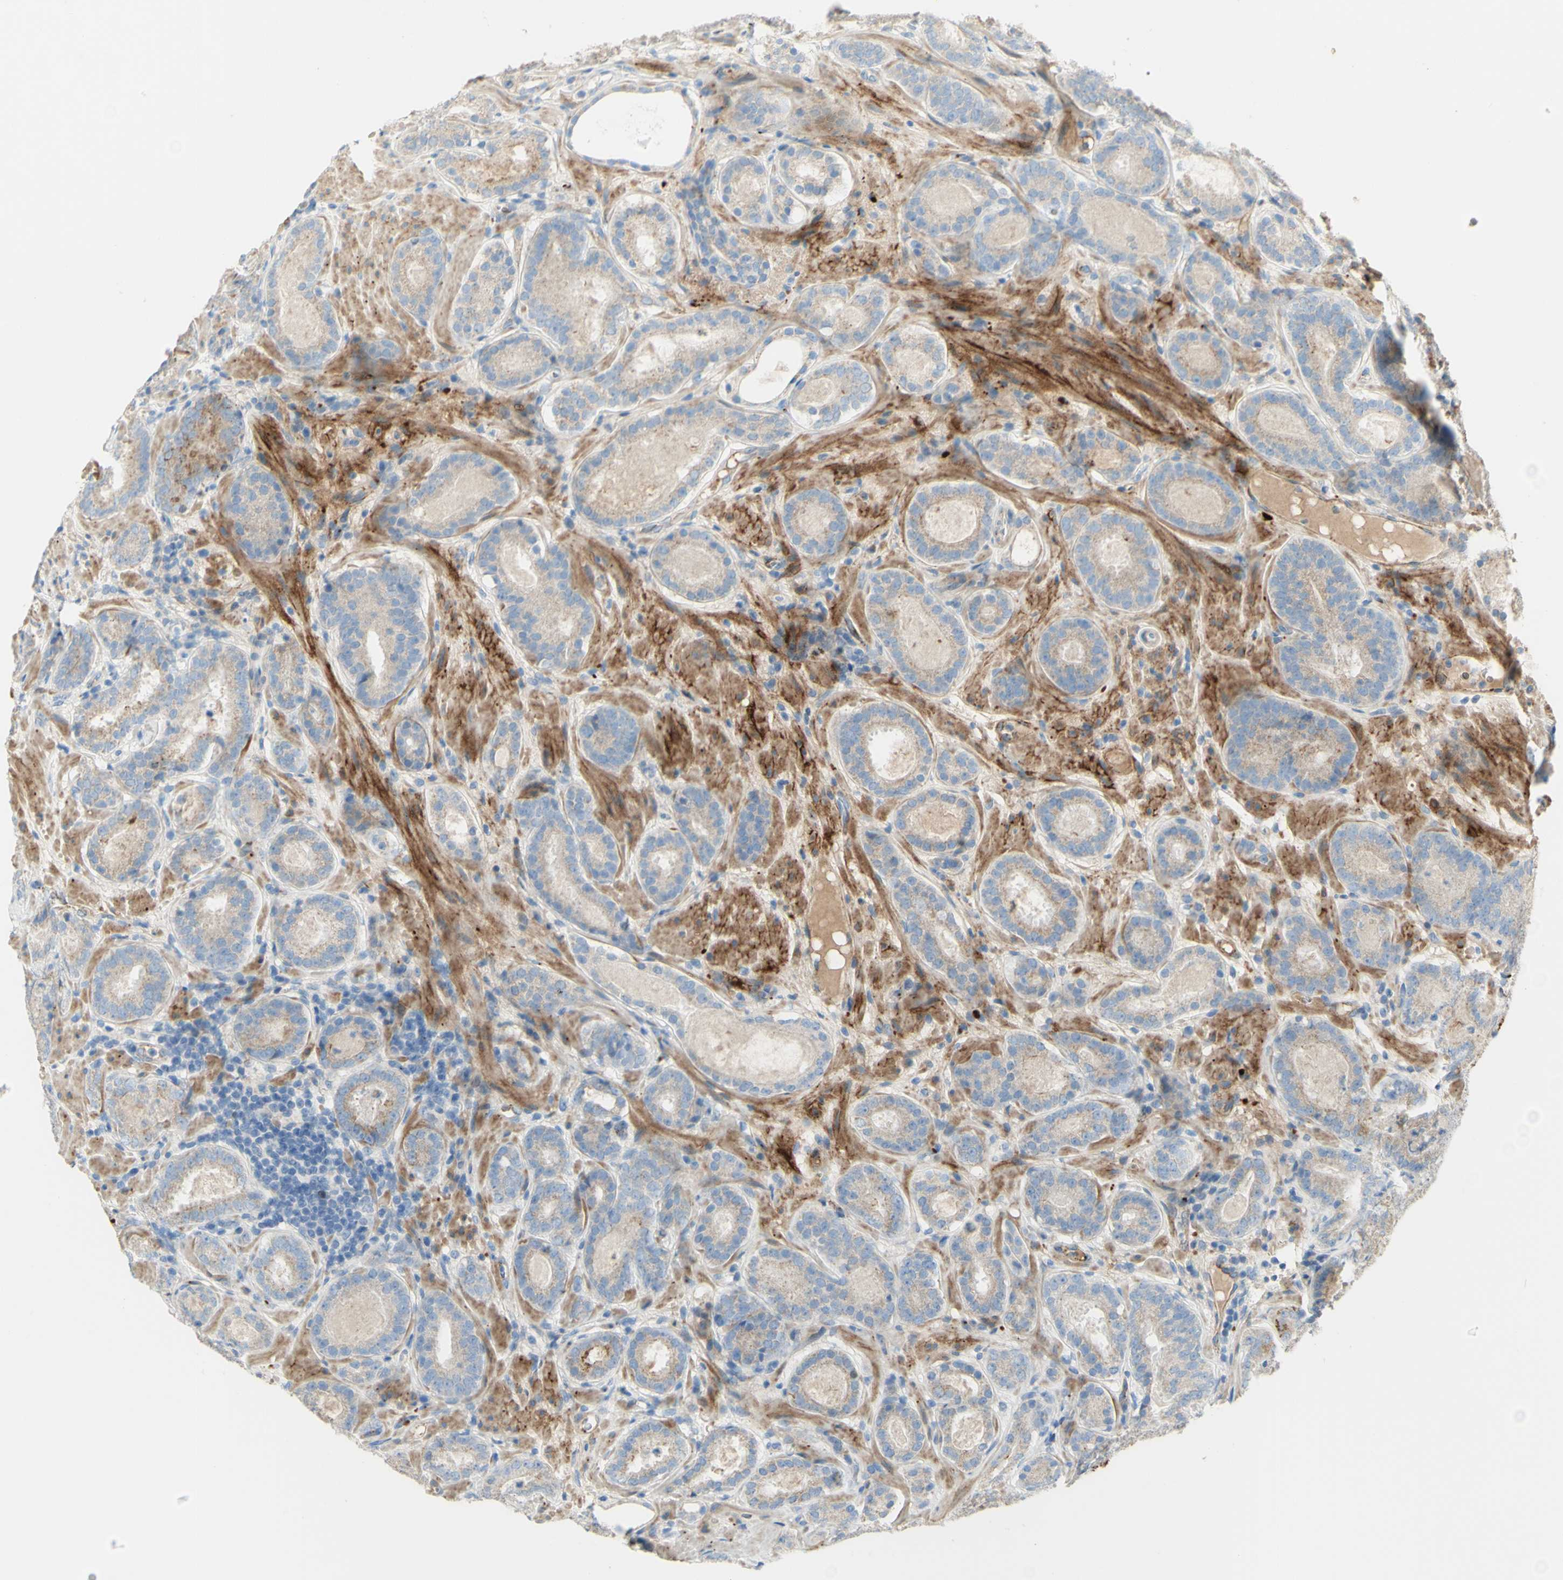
{"staining": {"intensity": "weak", "quantity": ">75%", "location": "cytoplasmic/membranous"}, "tissue": "prostate cancer", "cell_type": "Tumor cells", "image_type": "cancer", "snomed": [{"axis": "morphology", "description": "Adenocarcinoma, Low grade"}, {"axis": "topography", "description": "Prostate"}], "caption": "A photomicrograph showing weak cytoplasmic/membranous positivity in approximately >75% of tumor cells in low-grade adenocarcinoma (prostate), as visualized by brown immunohistochemical staining.", "gene": "GAN", "patient": {"sex": "male", "age": 69}}